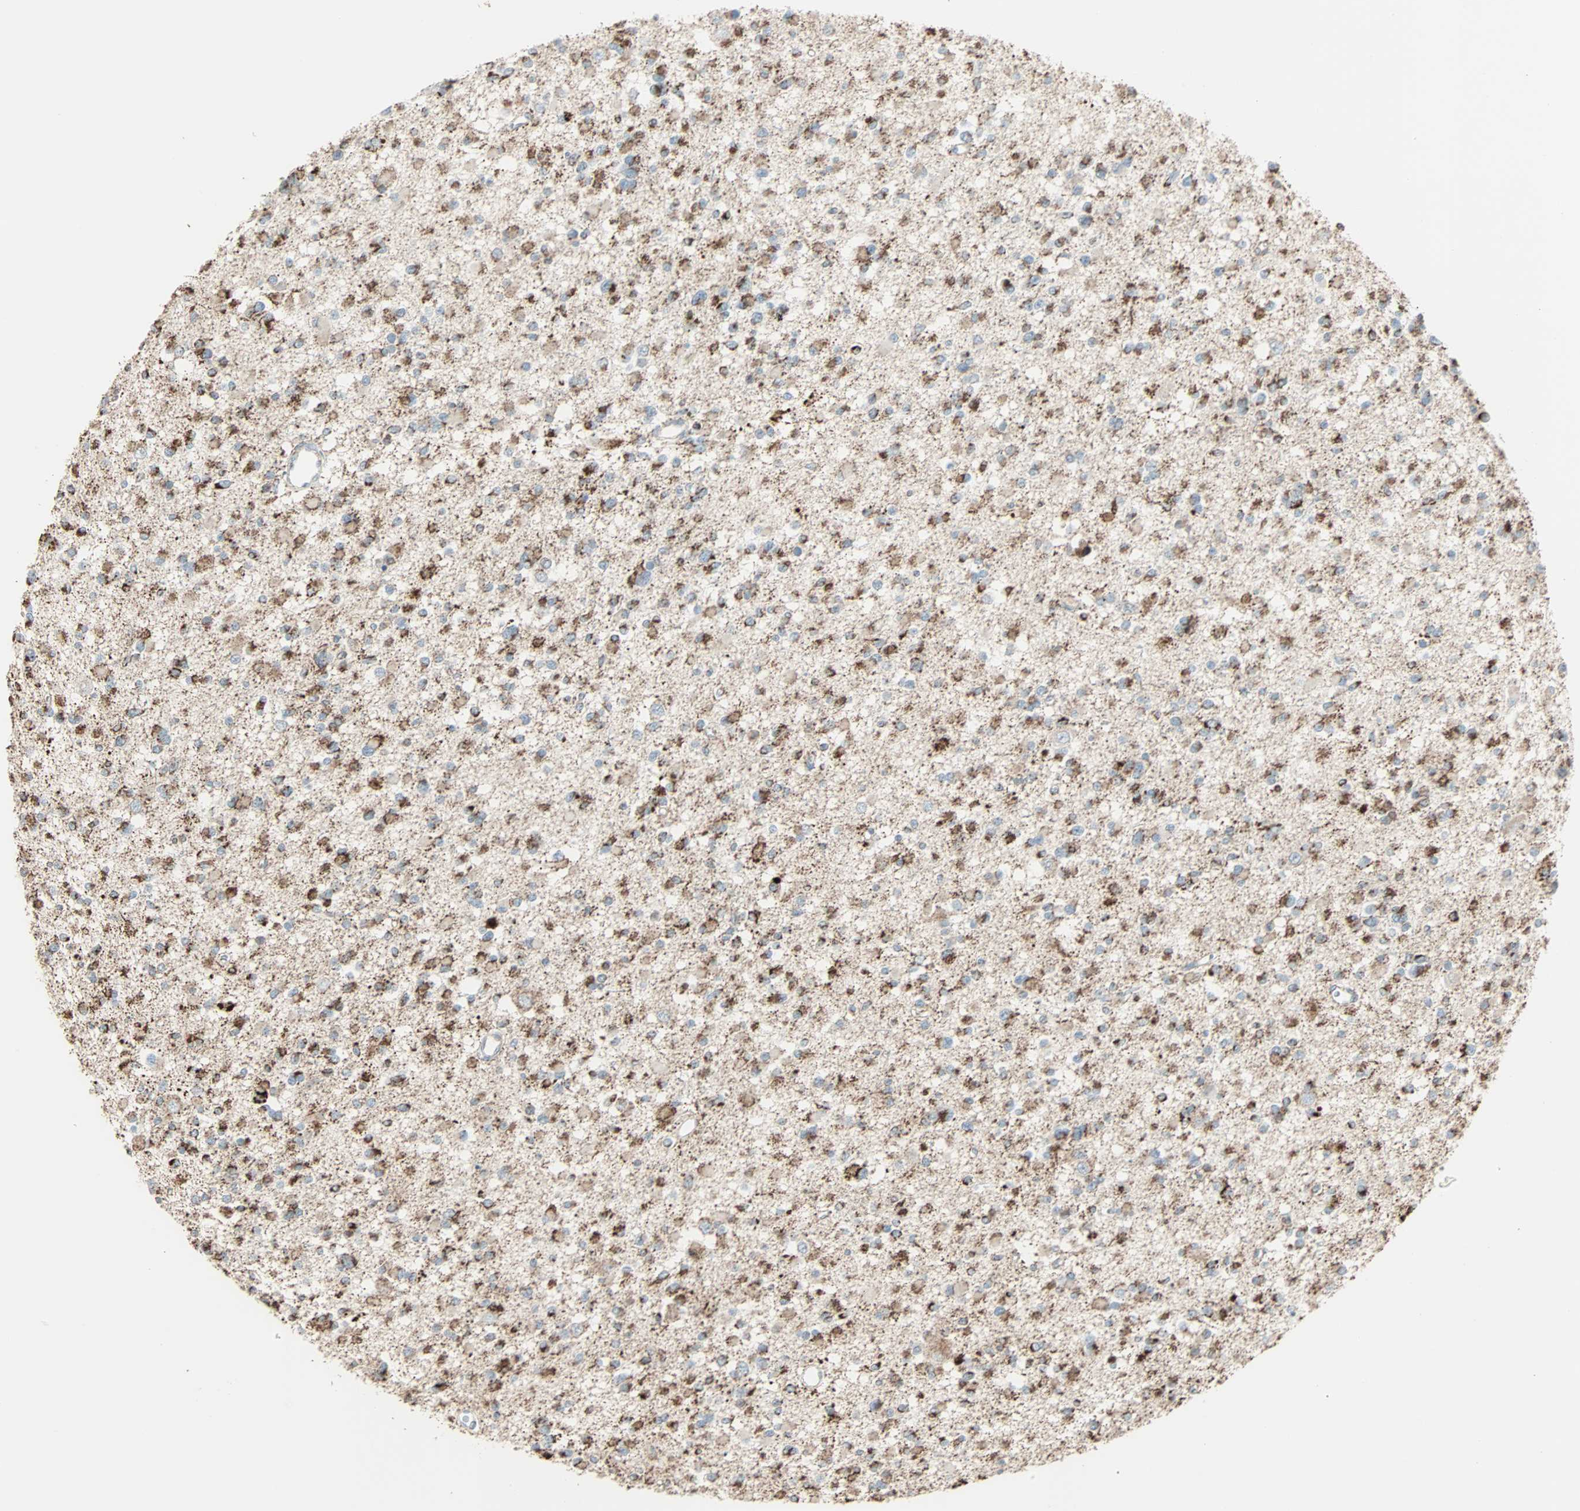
{"staining": {"intensity": "moderate", "quantity": ">75%", "location": "cytoplasmic/membranous"}, "tissue": "glioma", "cell_type": "Tumor cells", "image_type": "cancer", "snomed": [{"axis": "morphology", "description": "Glioma, malignant, Low grade"}, {"axis": "topography", "description": "Brain"}], "caption": "Tumor cells exhibit moderate cytoplasmic/membranous expression in approximately >75% of cells in glioma.", "gene": "IDH2", "patient": {"sex": "female", "age": 22}}